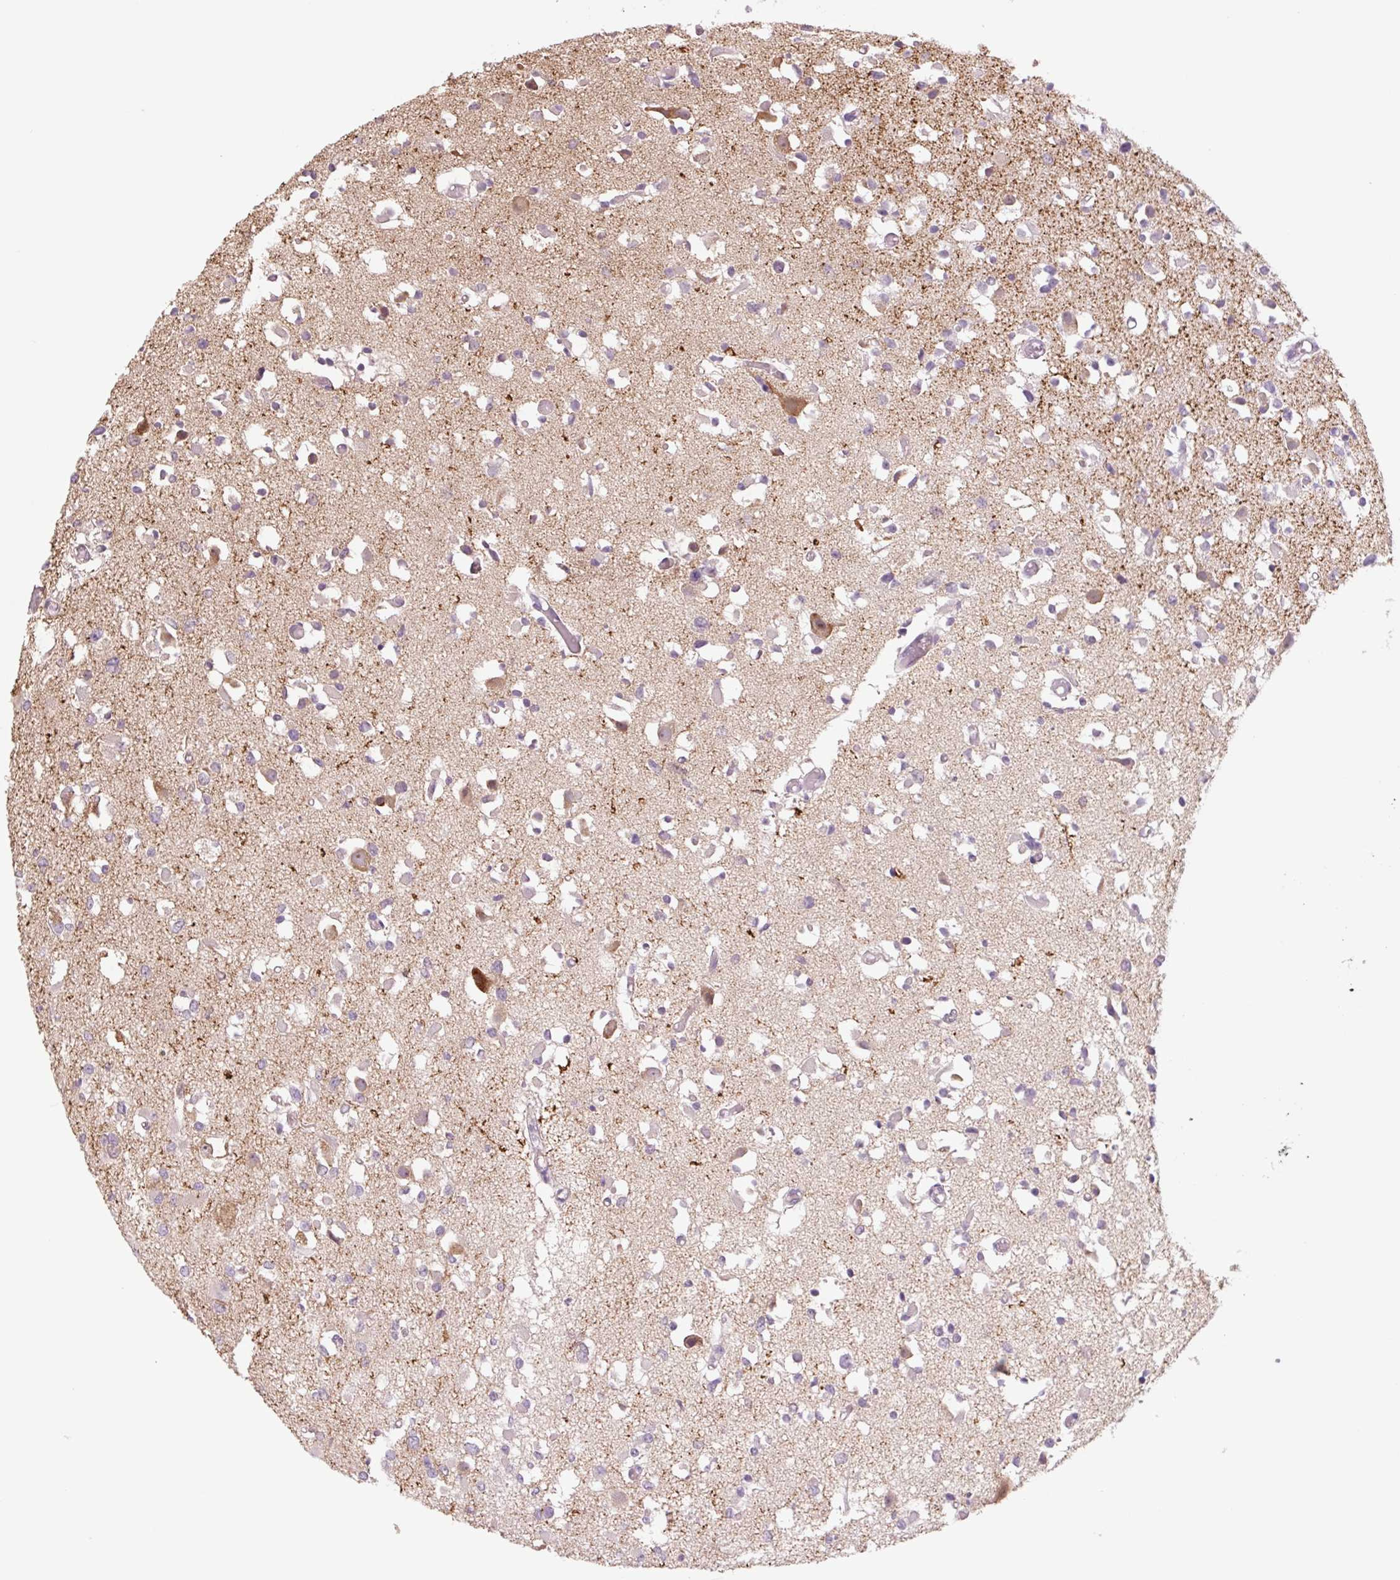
{"staining": {"intensity": "negative", "quantity": "none", "location": "none"}, "tissue": "glioma", "cell_type": "Tumor cells", "image_type": "cancer", "snomed": [{"axis": "morphology", "description": "Glioma, malignant, Low grade"}, {"axis": "topography", "description": "Brain"}], "caption": "Immunohistochemistry micrograph of glioma stained for a protein (brown), which shows no expression in tumor cells.", "gene": "PLA2G4A", "patient": {"sex": "female", "age": 22}}